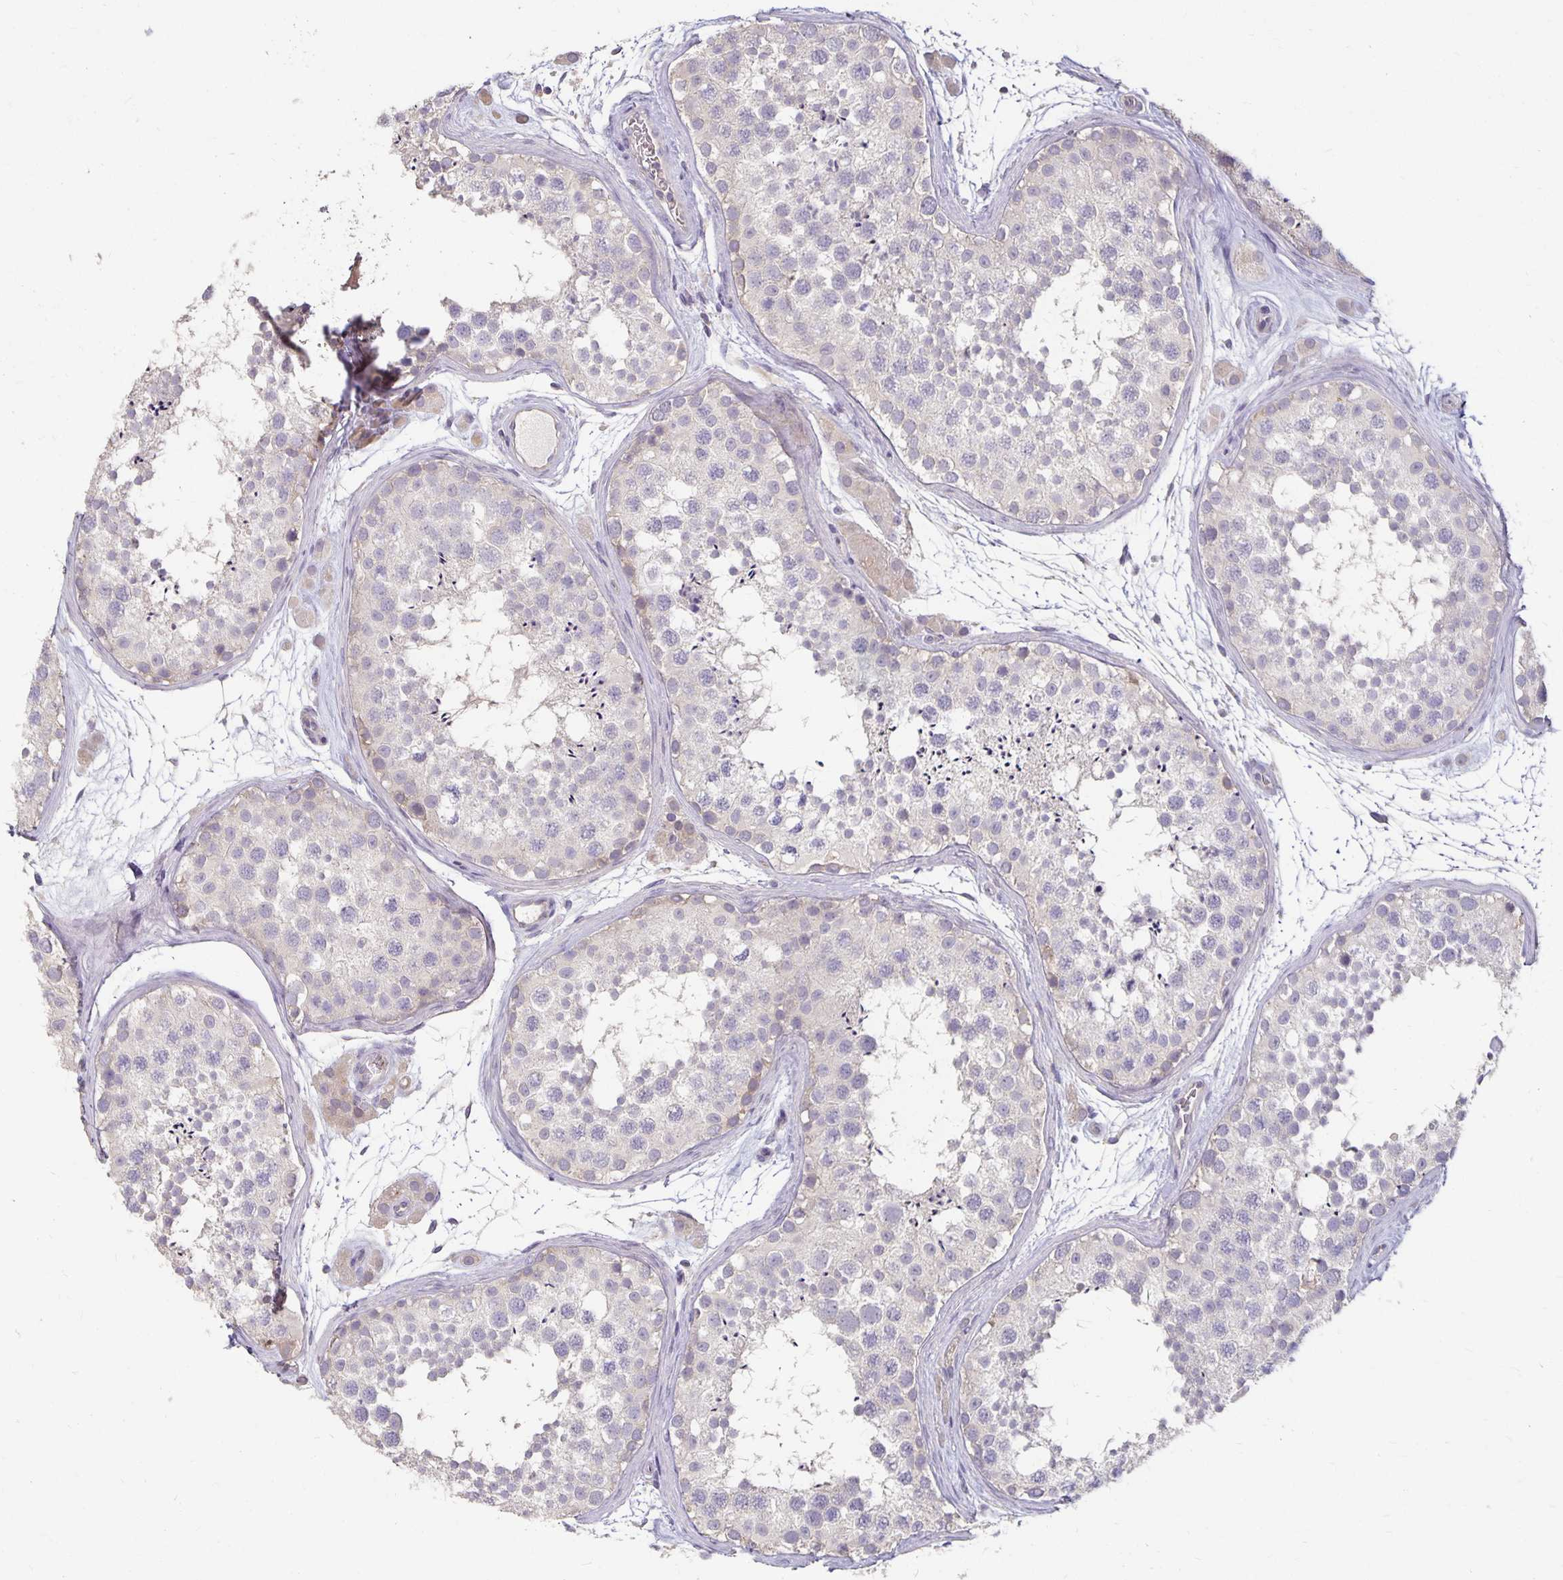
{"staining": {"intensity": "negative", "quantity": "none", "location": "none"}, "tissue": "testis", "cell_type": "Cells in seminiferous ducts", "image_type": "normal", "snomed": [{"axis": "morphology", "description": "Normal tissue, NOS"}, {"axis": "topography", "description": "Testis"}], "caption": "The micrograph shows no staining of cells in seminiferous ducts in unremarkable testis.", "gene": "CST6", "patient": {"sex": "male", "age": 41}}